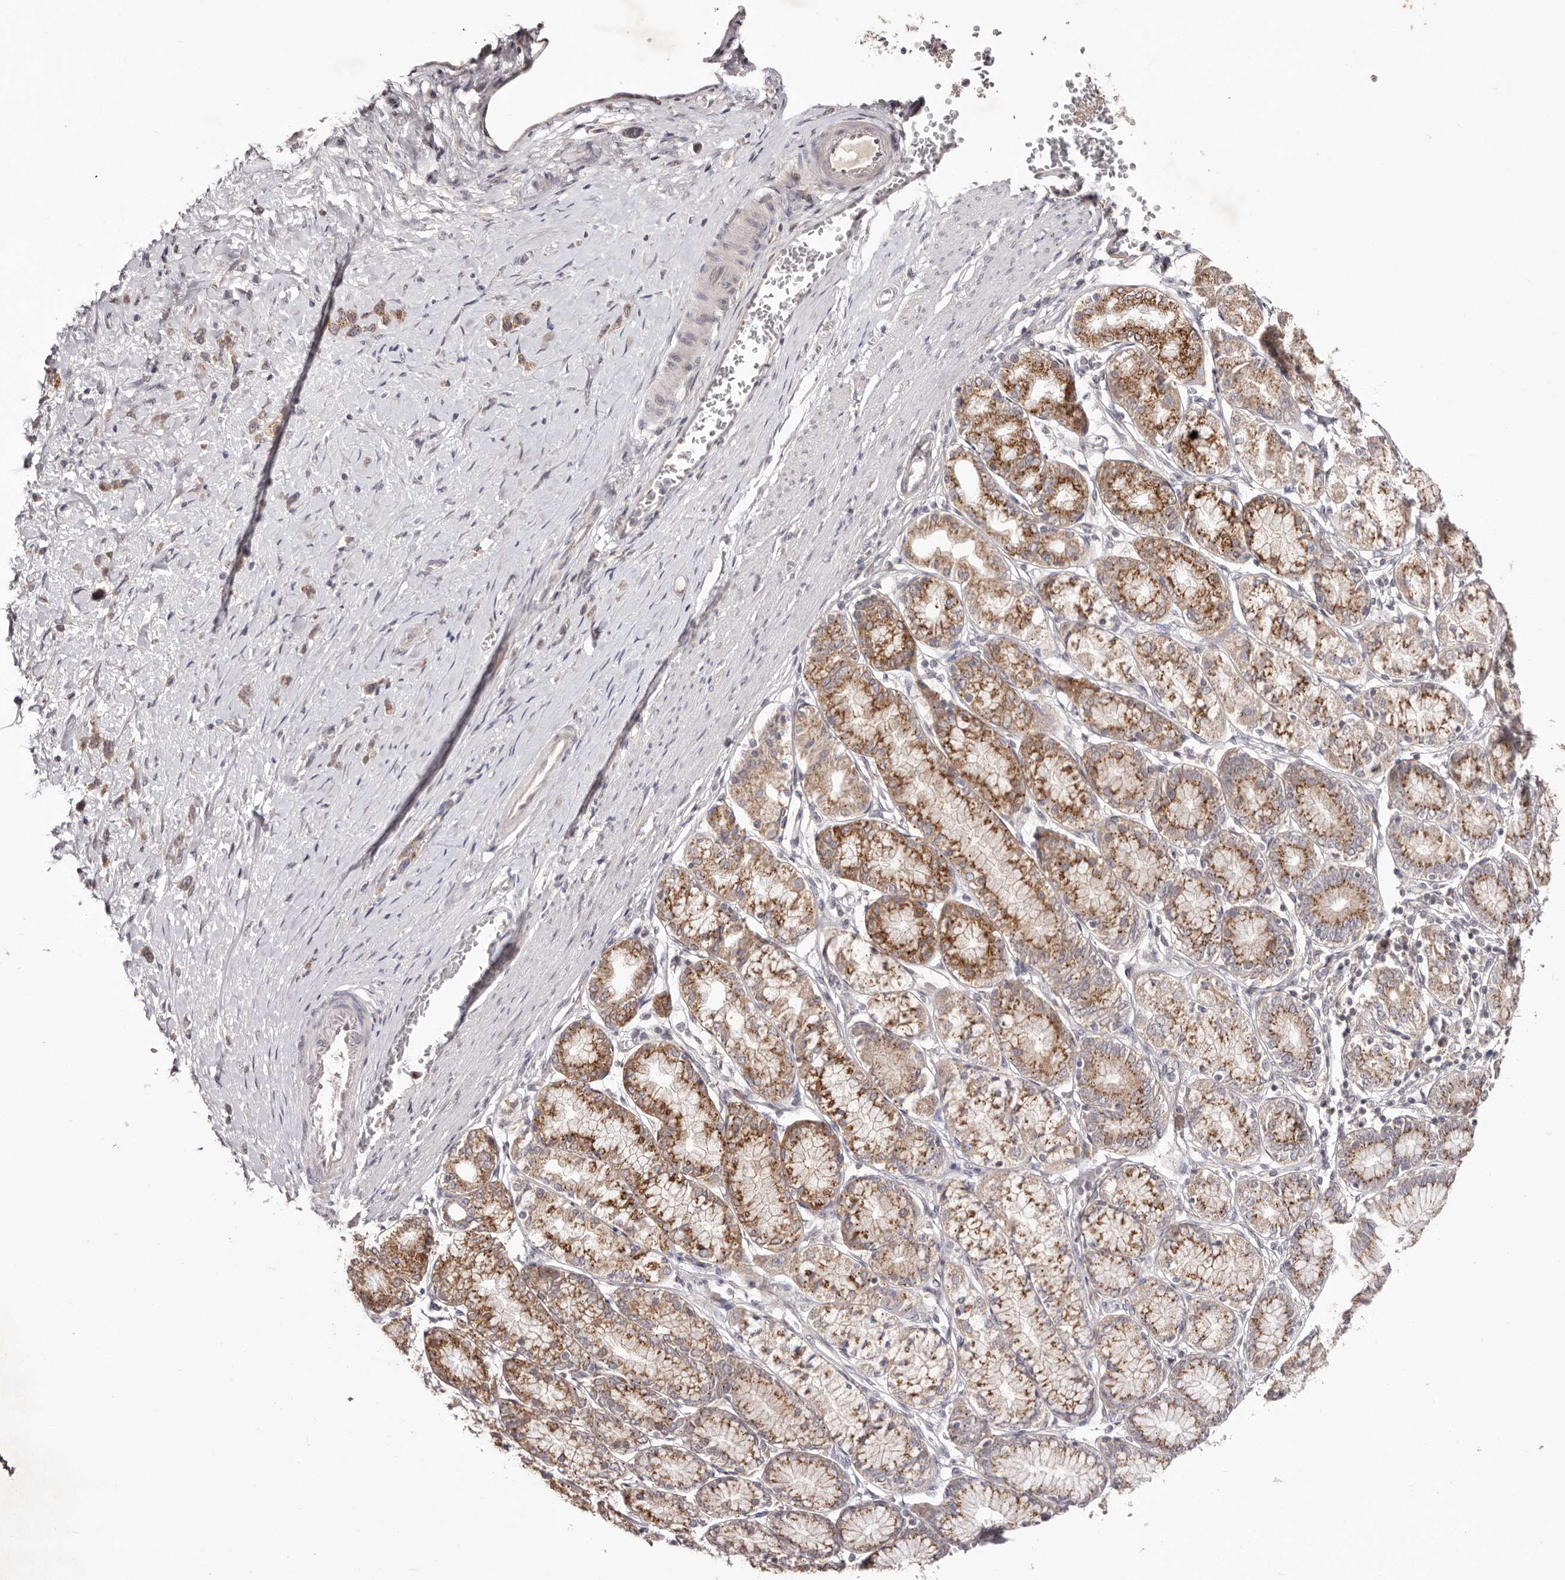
{"staining": {"intensity": "moderate", "quantity": ">75%", "location": "cytoplasmic/membranous"}, "tissue": "stomach cancer", "cell_type": "Tumor cells", "image_type": "cancer", "snomed": [{"axis": "morphology", "description": "Adenocarcinoma, NOS"}, {"axis": "topography", "description": "Stomach"}], "caption": "A brown stain shows moderate cytoplasmic/membranous staining of a protein in human stomach cancer tumor cells.", "gene": "EGR3", "patient": {"sex": "female", "age": 65}}